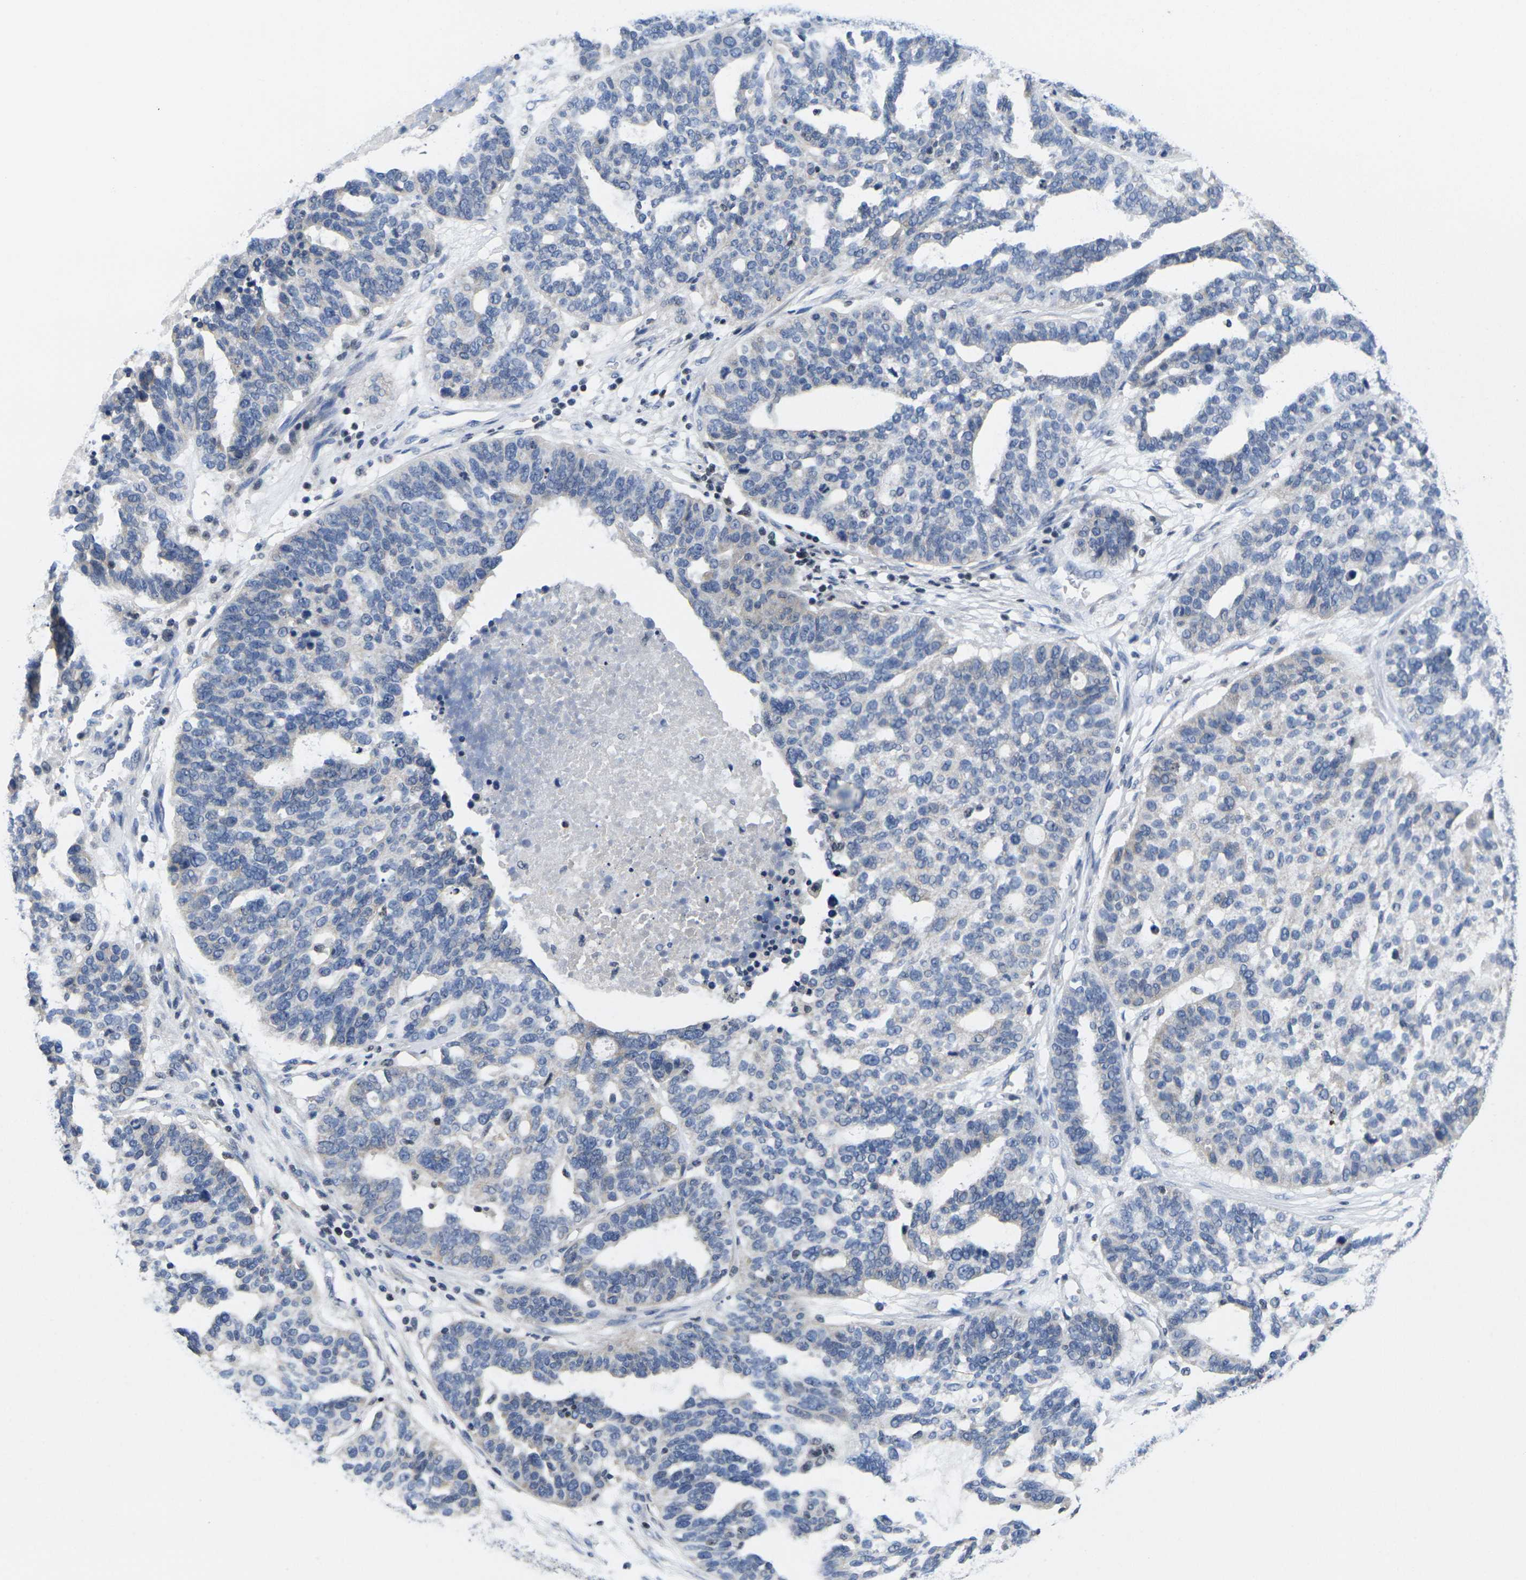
{"staining": {"intensity": "negative", "quantity": "none", "location": "none"}, "tissue": "ovarian cancer", "cell_type": "Tumor cells", "image_type": "cancer", "snomed": [{"axis": "morphology", "description": "Cystadenocarcinoma, serous, NOS"}, {"axis": "topography", "description": "Ovary"}], "caption": "Photomicrograph shows no protein positivity in tumor cells of ovarian cancer (serous cystadenocarcinoma) tissue.", "gene": "IKZF1", "patient": {"sex": "female", "age": 59}}